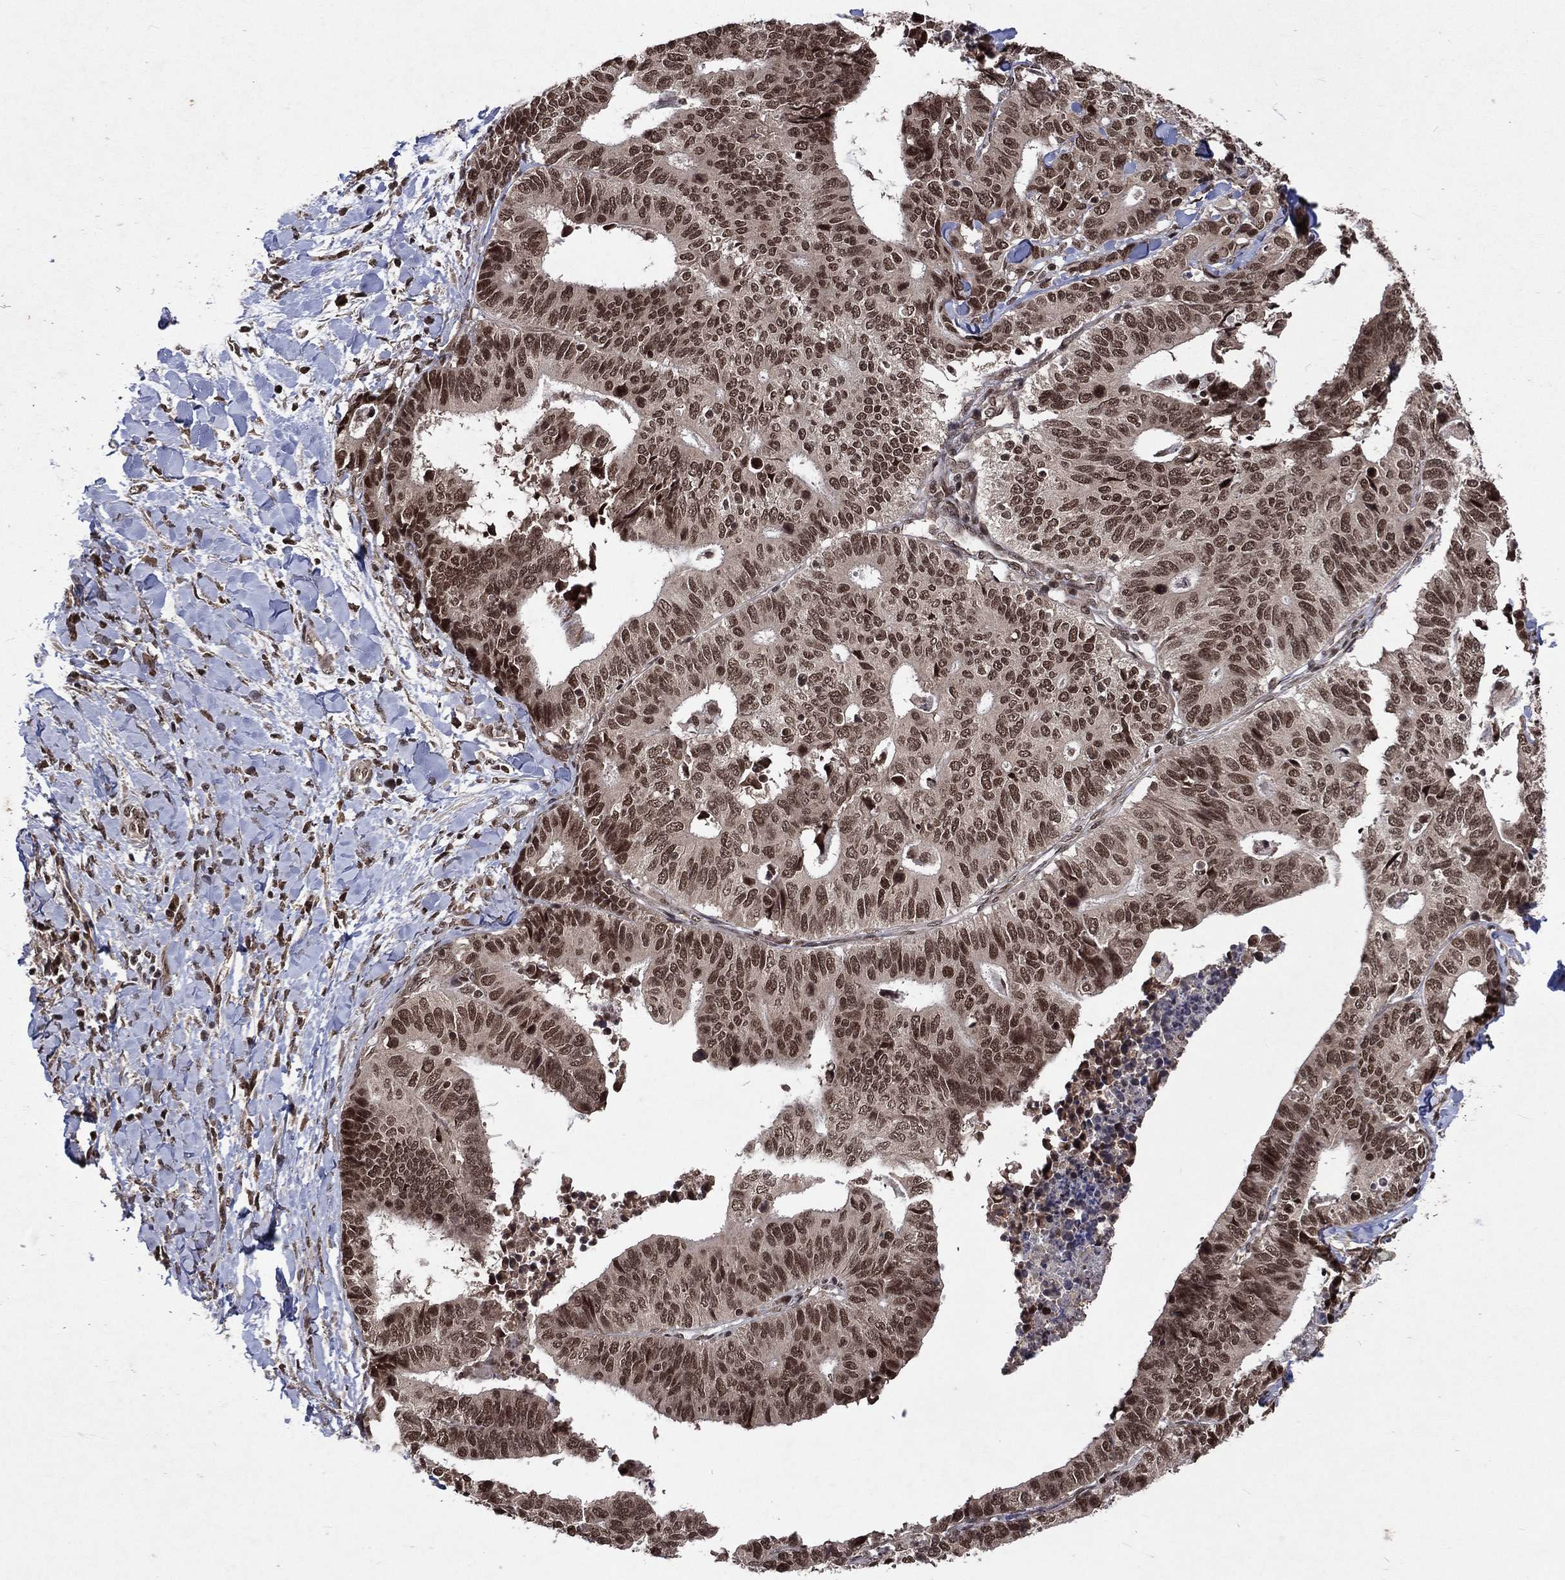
{"staining": {"intensity": "strong", "quantity": ">75%", "location": "nuclear"}, "tissue": "stomach cancer", "cell_type": "Tumor cells", "image_type": "cancer", "snomed": [{"axis": "morphology", "description": "Adenocarcinoma, NOS"}, {"axis": "topography", "description": "Stomach, upper"}], "caption": "A brown stain shows strong nuclear expression of a protein in stomach cancer (adenocarcinoma) tumor cells. The protein of interest is shown in brown color, while the nuclei are stained blue.", "gene": "DMAP1", "patient": {"sex": "female", "age": 67}}